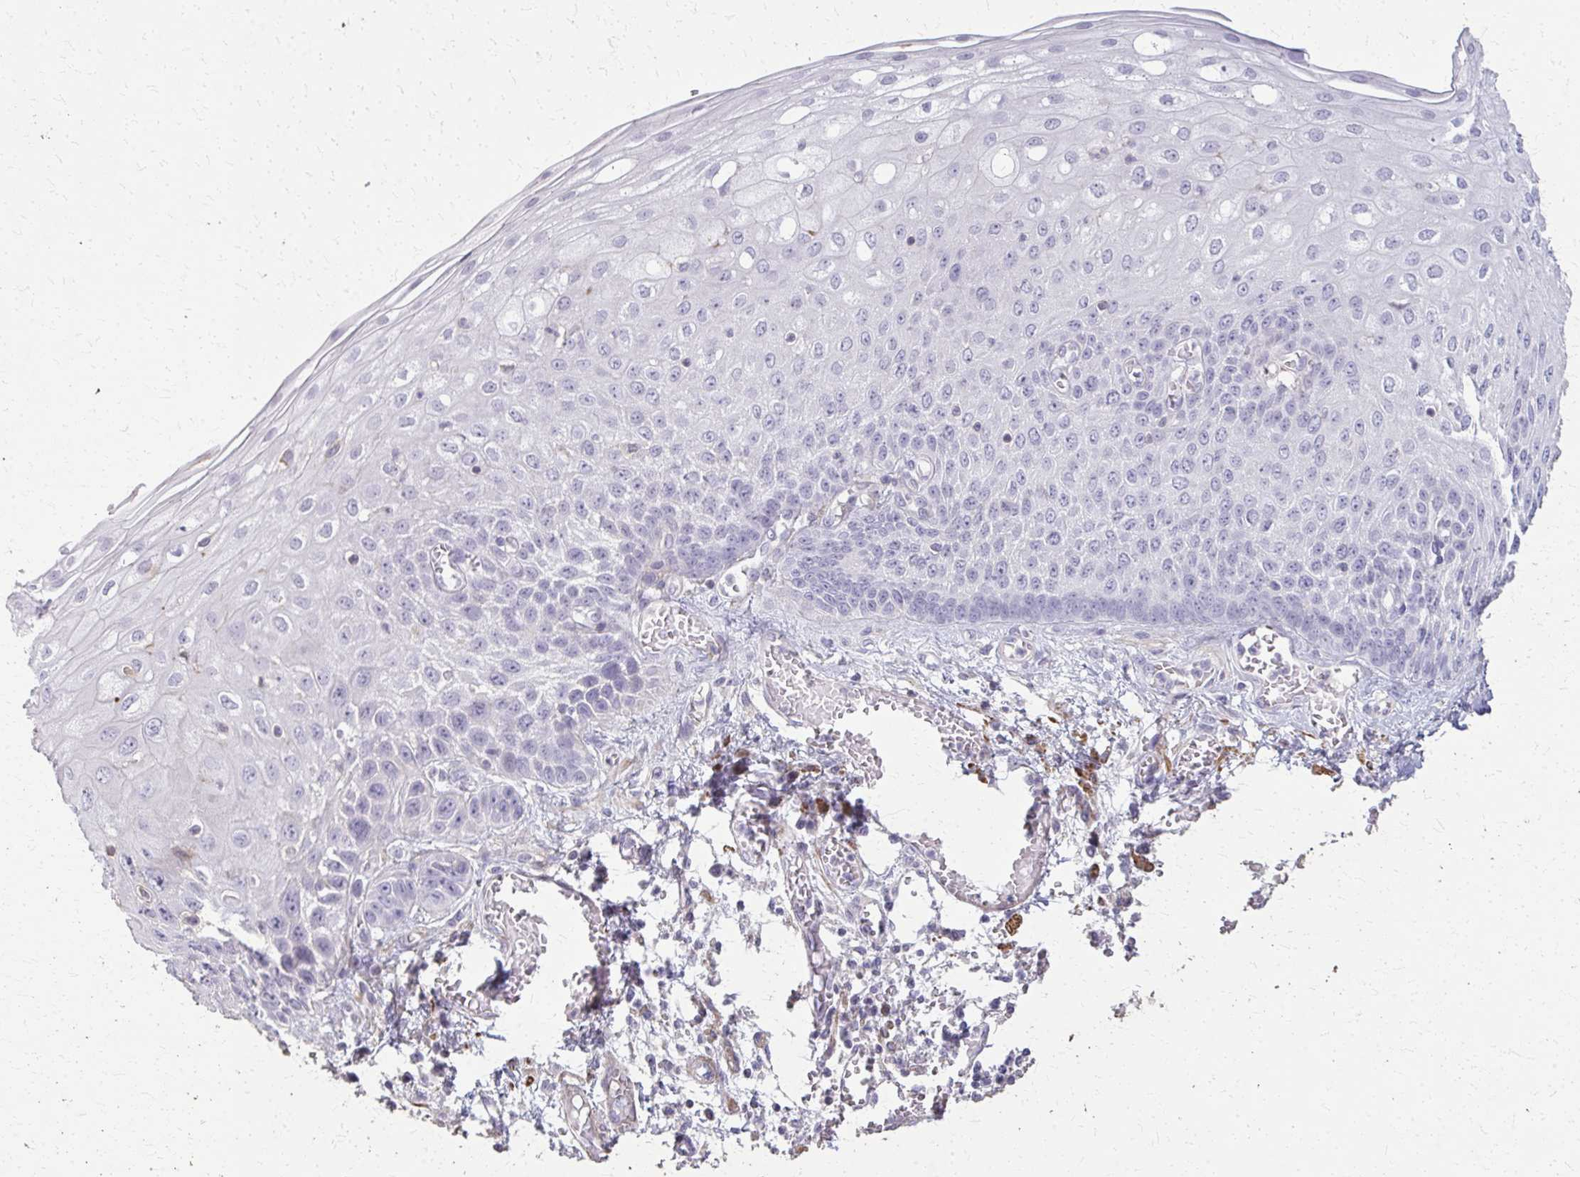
{"staining": {"intensity": "negative", "quantity": "none", "location": "none"}, "tissue": "esophagus", "cell_type": "Squamous epithelial cells", "image_type": "normal", "snomed": [{"axis": "morphology", "description": "Normal tissue, NOS"}, {"axis": "morphology", "description": "Adenocarcinoma, NOS"}, {"axis": "topography", "description": "Esophagus"}], "caption": "Immunohistochemistry (IHC) of unremarkable human esophagus demonstrates no expression in squamous epithelial cells. (Brightfield microscopy of DAB IHC at high magnification).", "gene": "TENM4", "patient": {"sex": "male", "age": 81}}